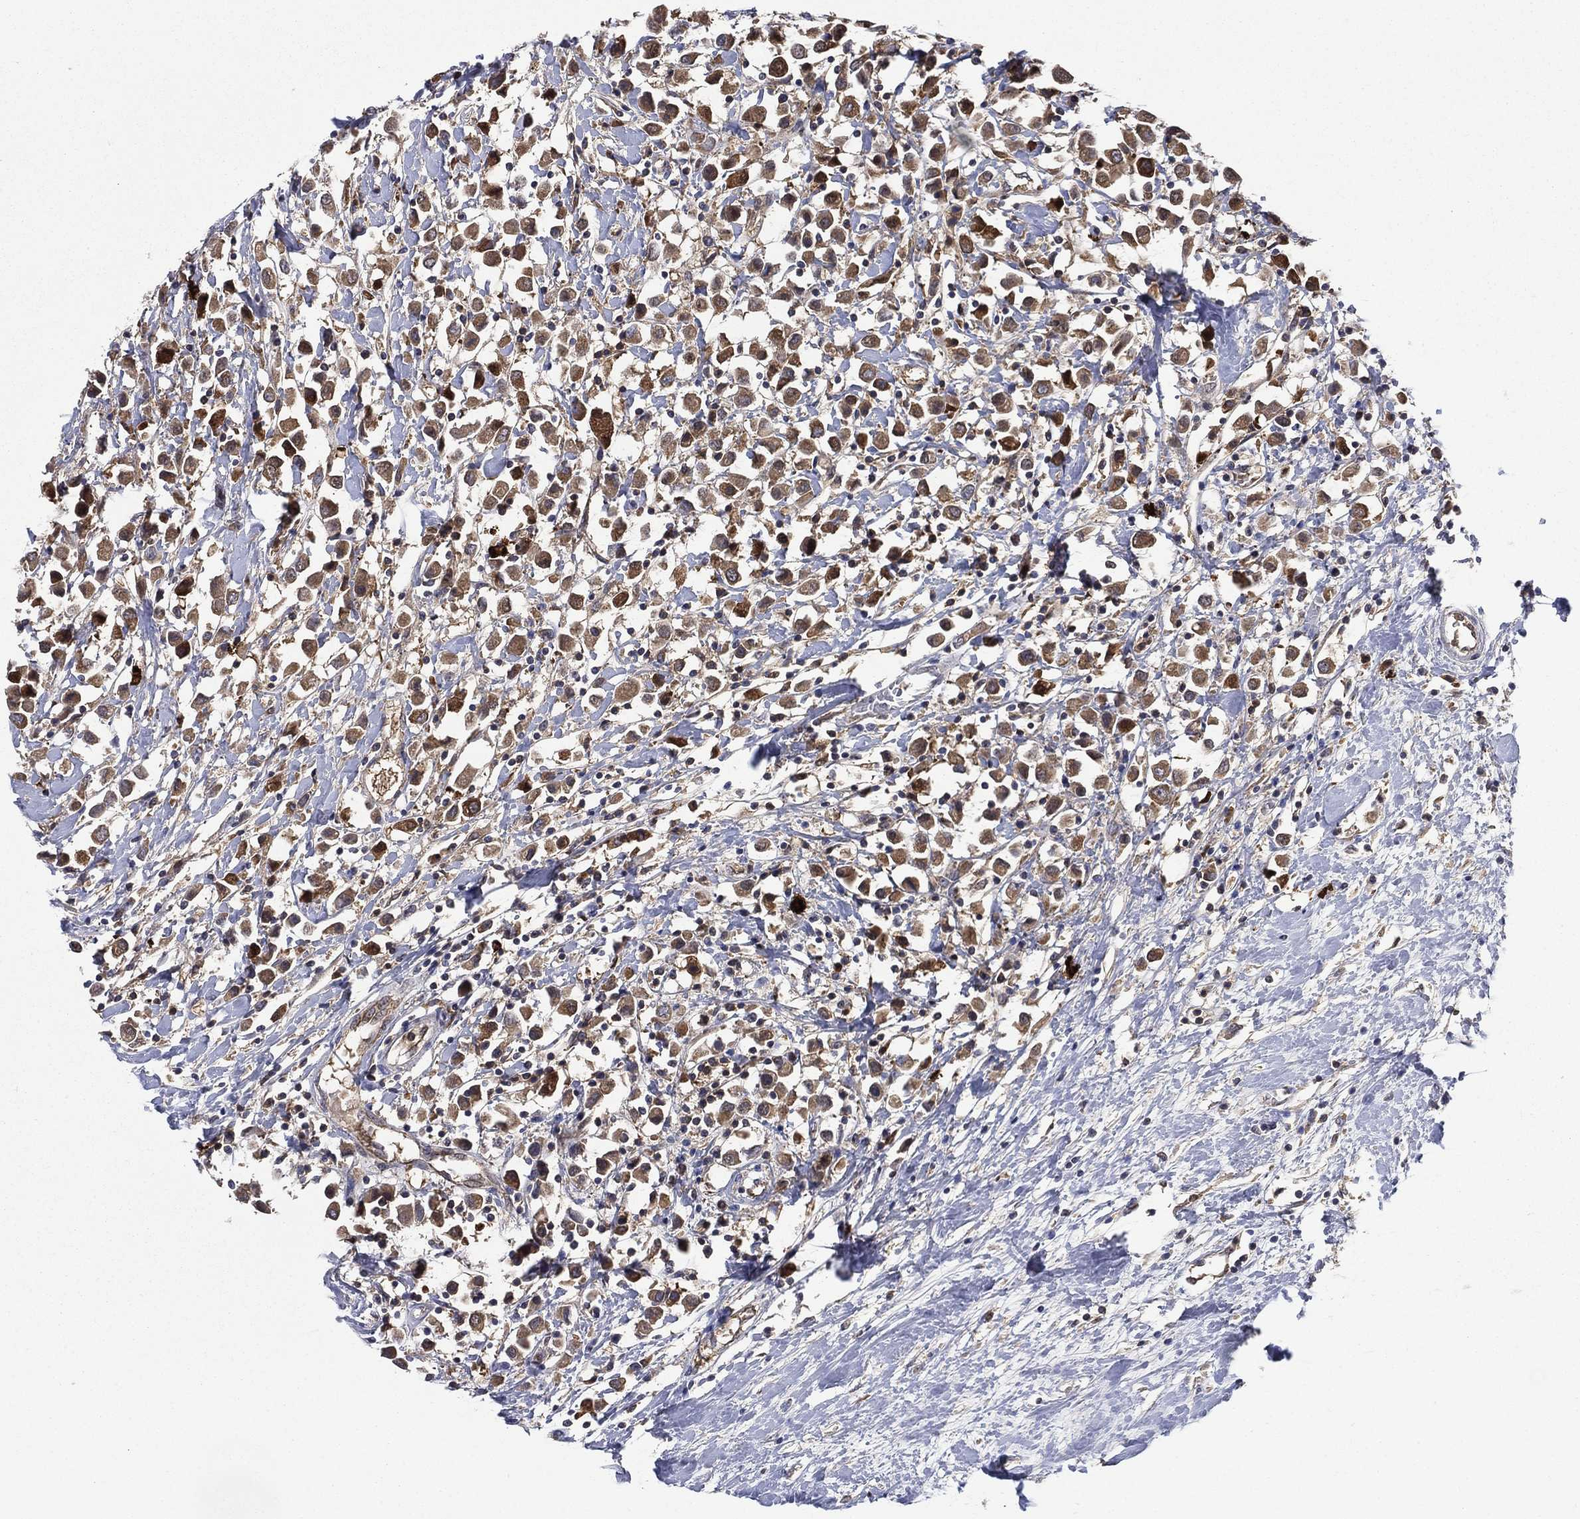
{"staining": {"intensity": "moderate", "quantity": ">75%", "location": "cytoplasmic/membranous"}, "tissue": "breast cancer", "cell_type": "Tumor cells", "image_type": "cancer", "snomed": [{"axis": "morphology", "description": "Duct carcinoma"}, {"axis": "topography", "description": "Breast"}], "caption": "This micrograph demonstrates breast invasive ductal carcinoma stained with immunohistochemistry (IHC) to label a protein in brown. The cytoplasmic/membranous of tumor cells show moderate positivity for the protein. Nuclei are counter-stained blue.", "gene": "SMPD3", "patient": {"sex": "female", "age": 61}}